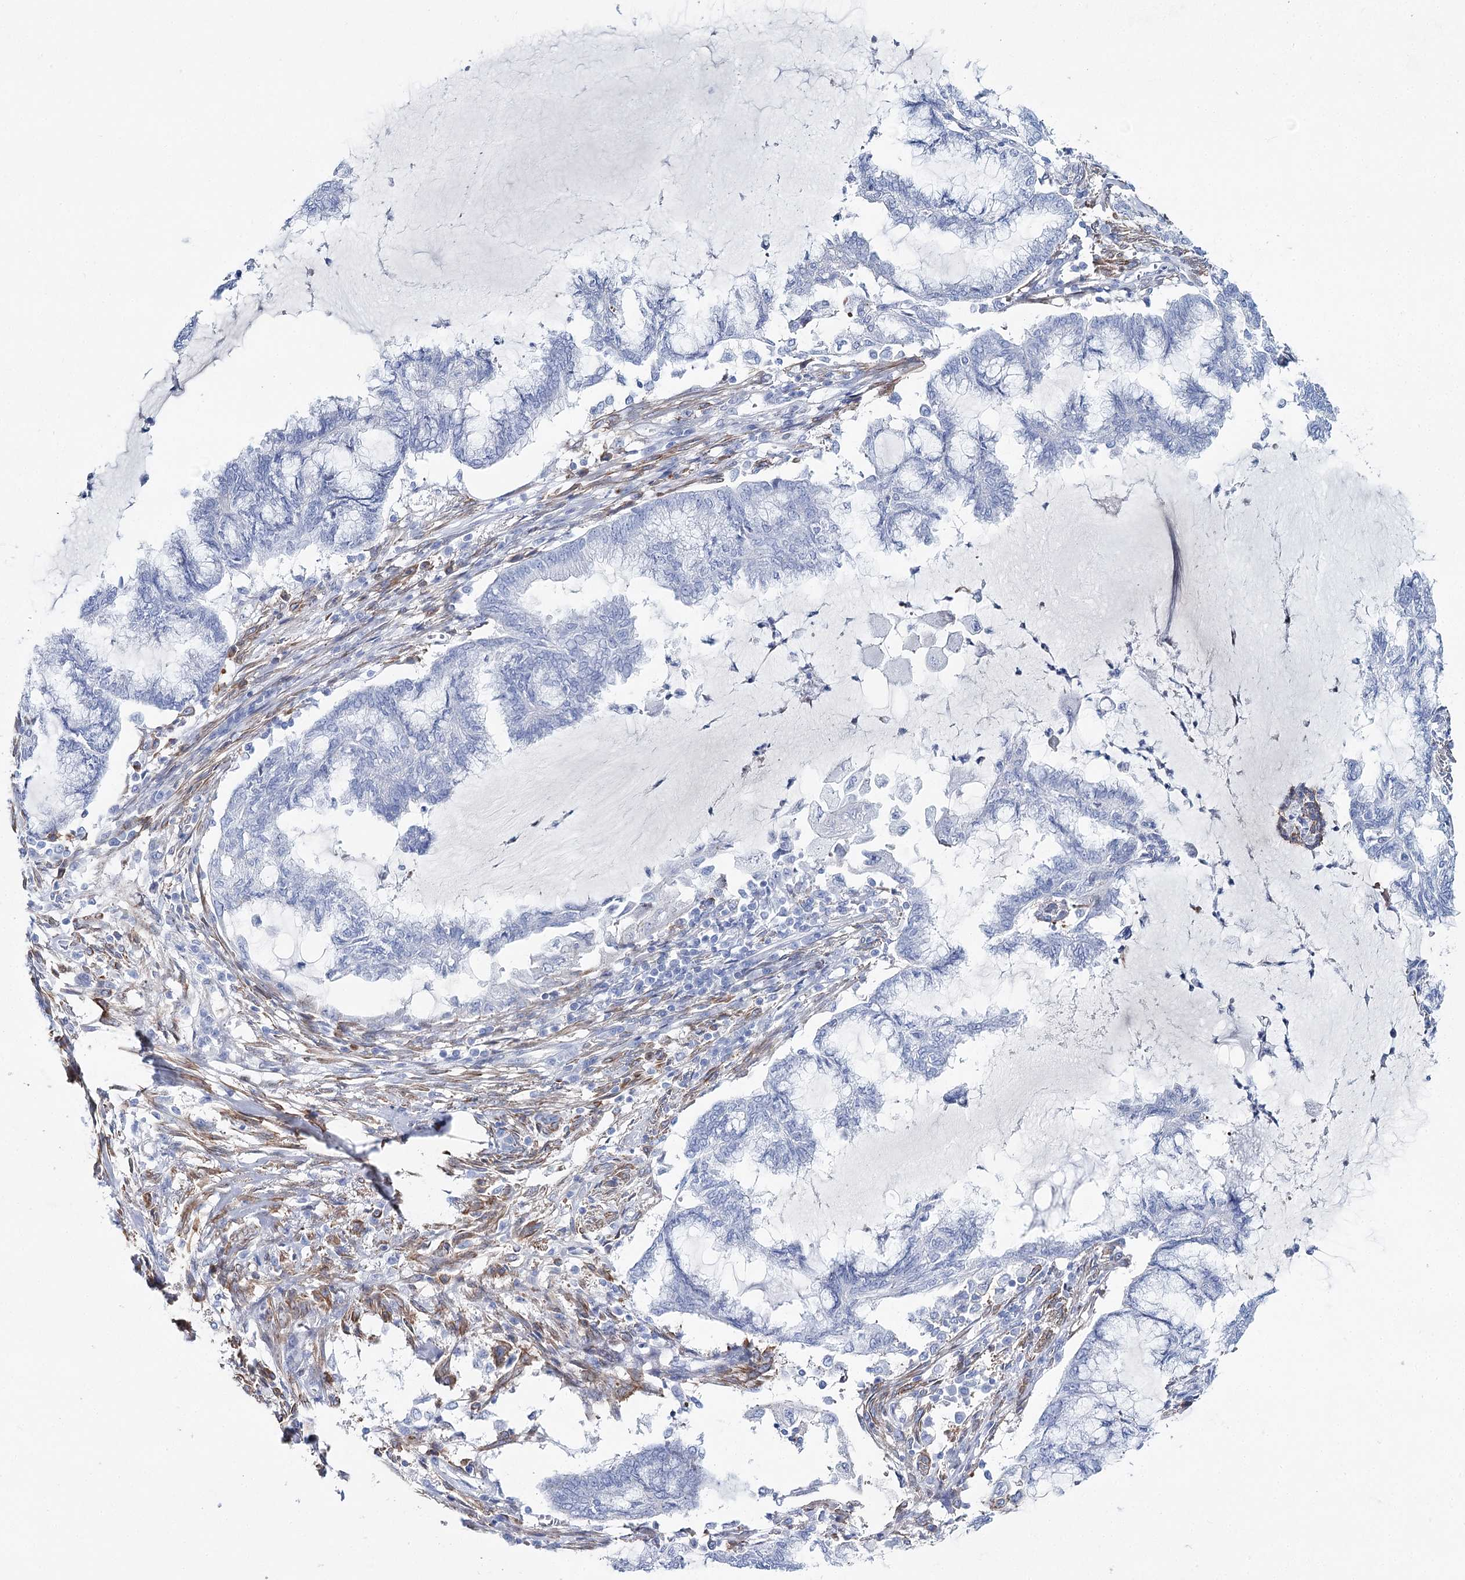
{"staining": {"intensity": "negative", "quantity": "none", "location": "none"}, "tissue": "endometrial cancer", "cell_type": "Tumor cells", "image_type": "cancer", "snomed": [{"axis": "morphology", "description": "Adenocarcinoma, NOS"}, {"axis": "topography", "description": "Endometrium"}], "caption": "This is an IHC image of endometrial cancer. There is no expression in tumor cells.", "gene": "ANKRD23", "patient": {"sex": "female", "age": 86}}